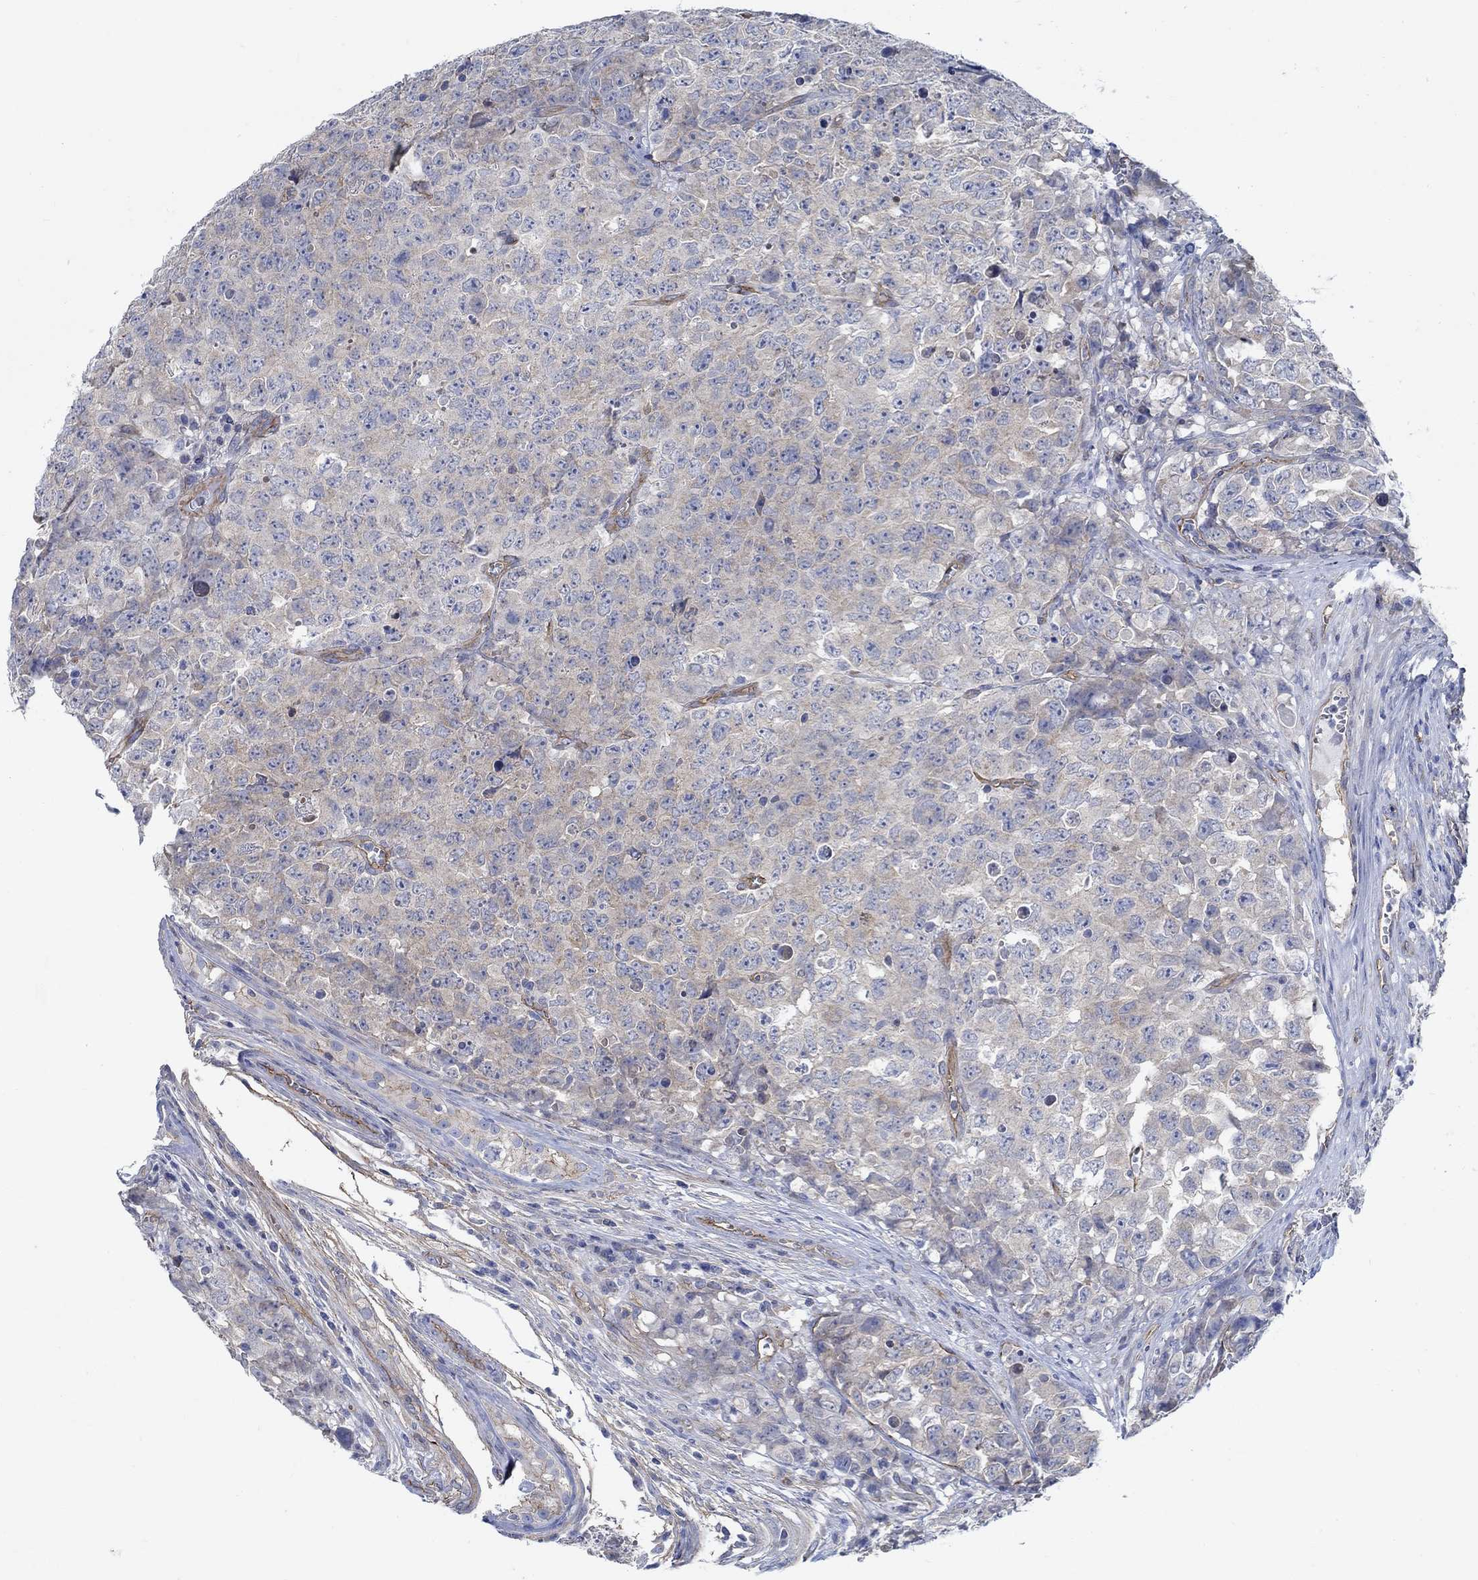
{"staining": {"intensity": "negative", "quantity": "none", "location": "none"}, "tissue": "testis cancer", "cell_type": "Tumor cells", "image_type": "cancer", "snomed": [{"axis": "morphology", "description": "Carcinoma, Embryonal, NOS"}, {"axis": "topography", "description": "Testis"}], "caption": "The photomicrograph exhibits no significant positivity in tumor cells of embryonal carcinoma (testis).", "gene": "TMEM198", "patient": {"sex": "male", "age": 23}}